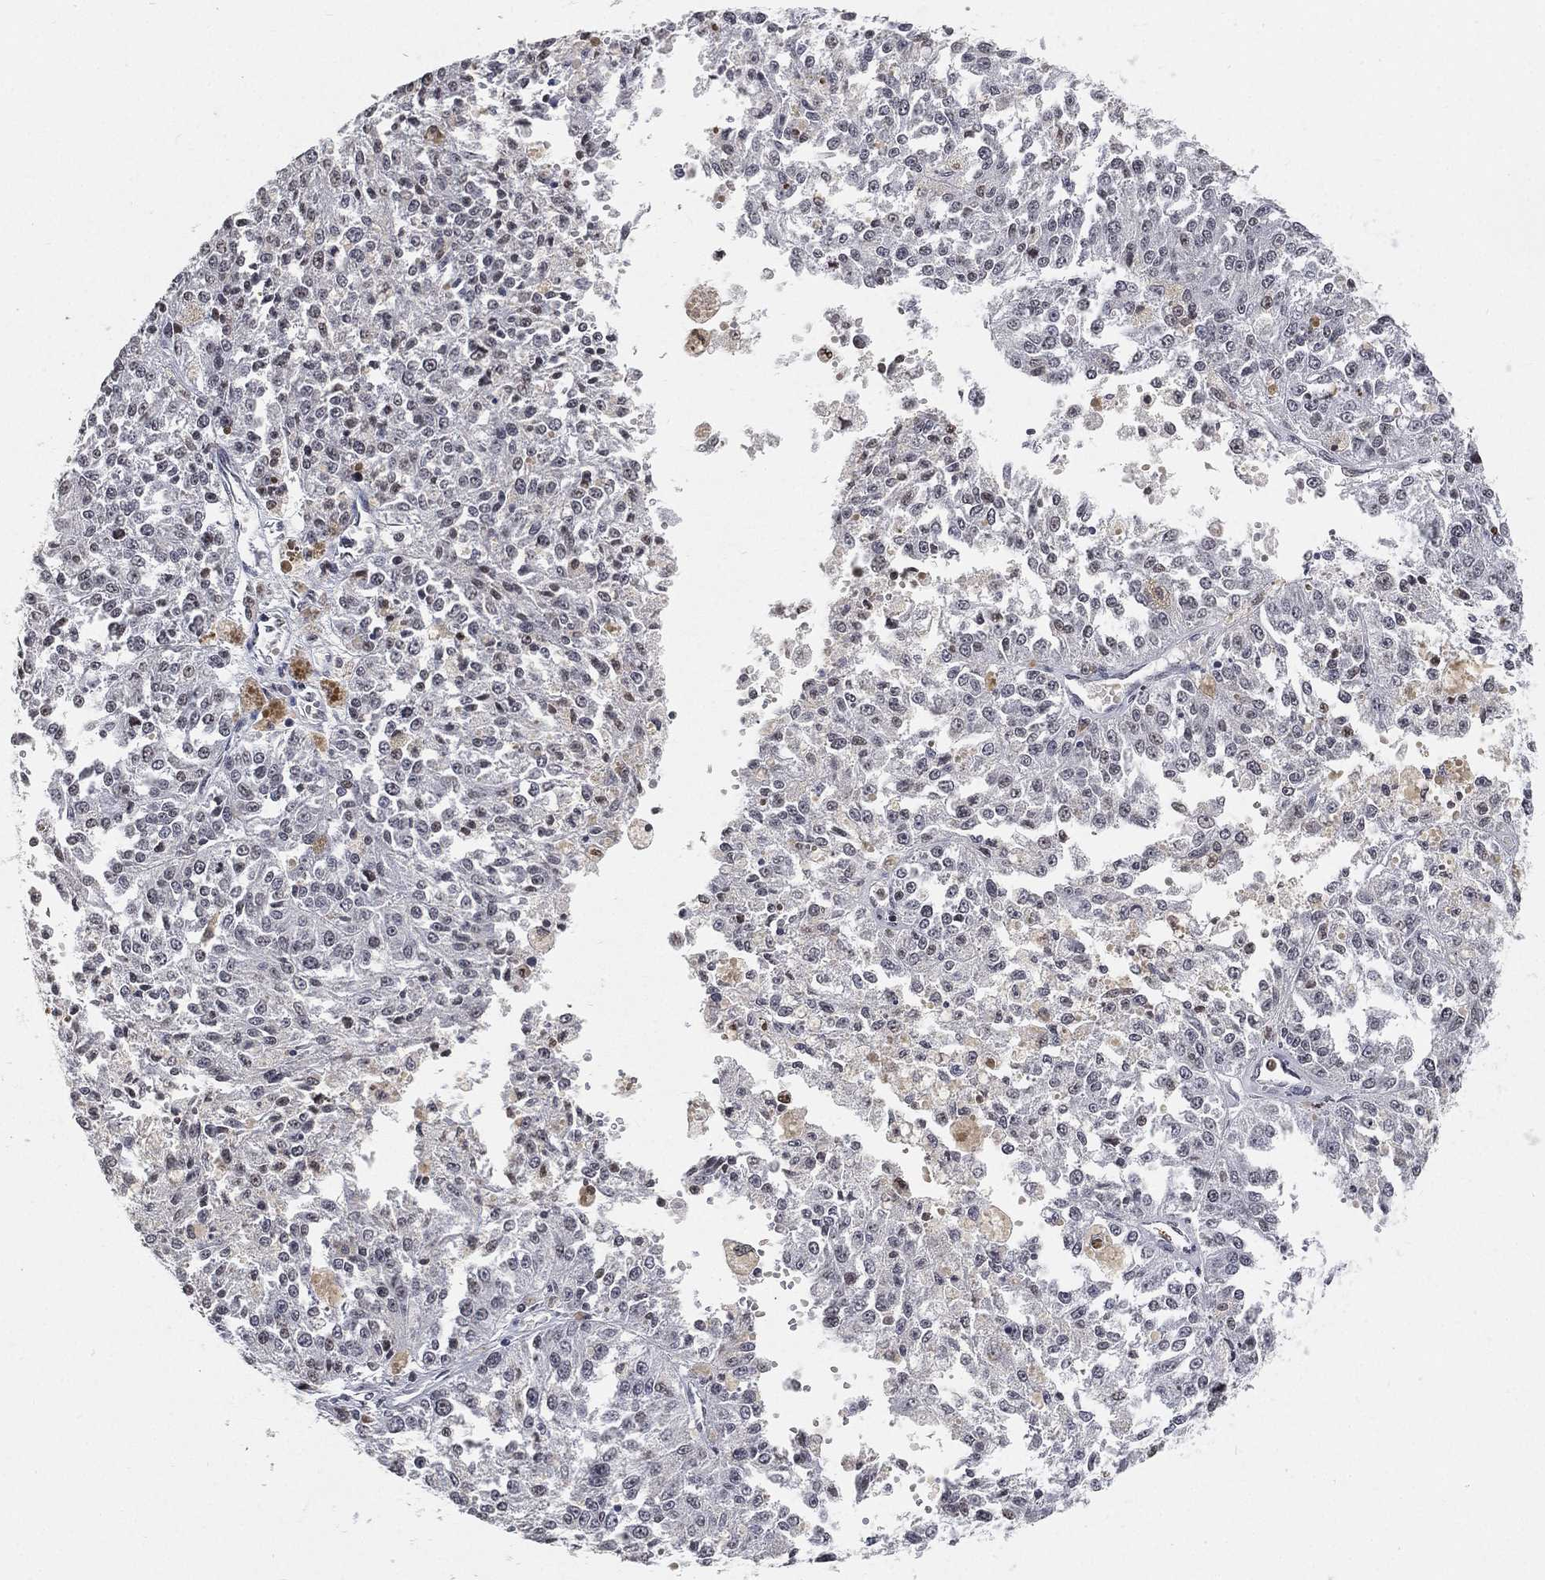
{"staining": {"intensity": "negative", "quantity": "none", "location": "none"}, "tissue": "melanoma", "cell_type": "Tumor cells", "image_type": "cancer", "snomed": [{"axis": "morphology", "description": "Malignant melanoma, Metastatic site"}, {"axis": "topography", "description": "Lymph node"}], "caption": "Human malignant melanoma (metastatic site) stained for a protein using immunohistochemistry (IHC) exhibits no positivity in tumor cells.", "gene": "ARG1", "patient": {"sex": "female", "age": 64}}